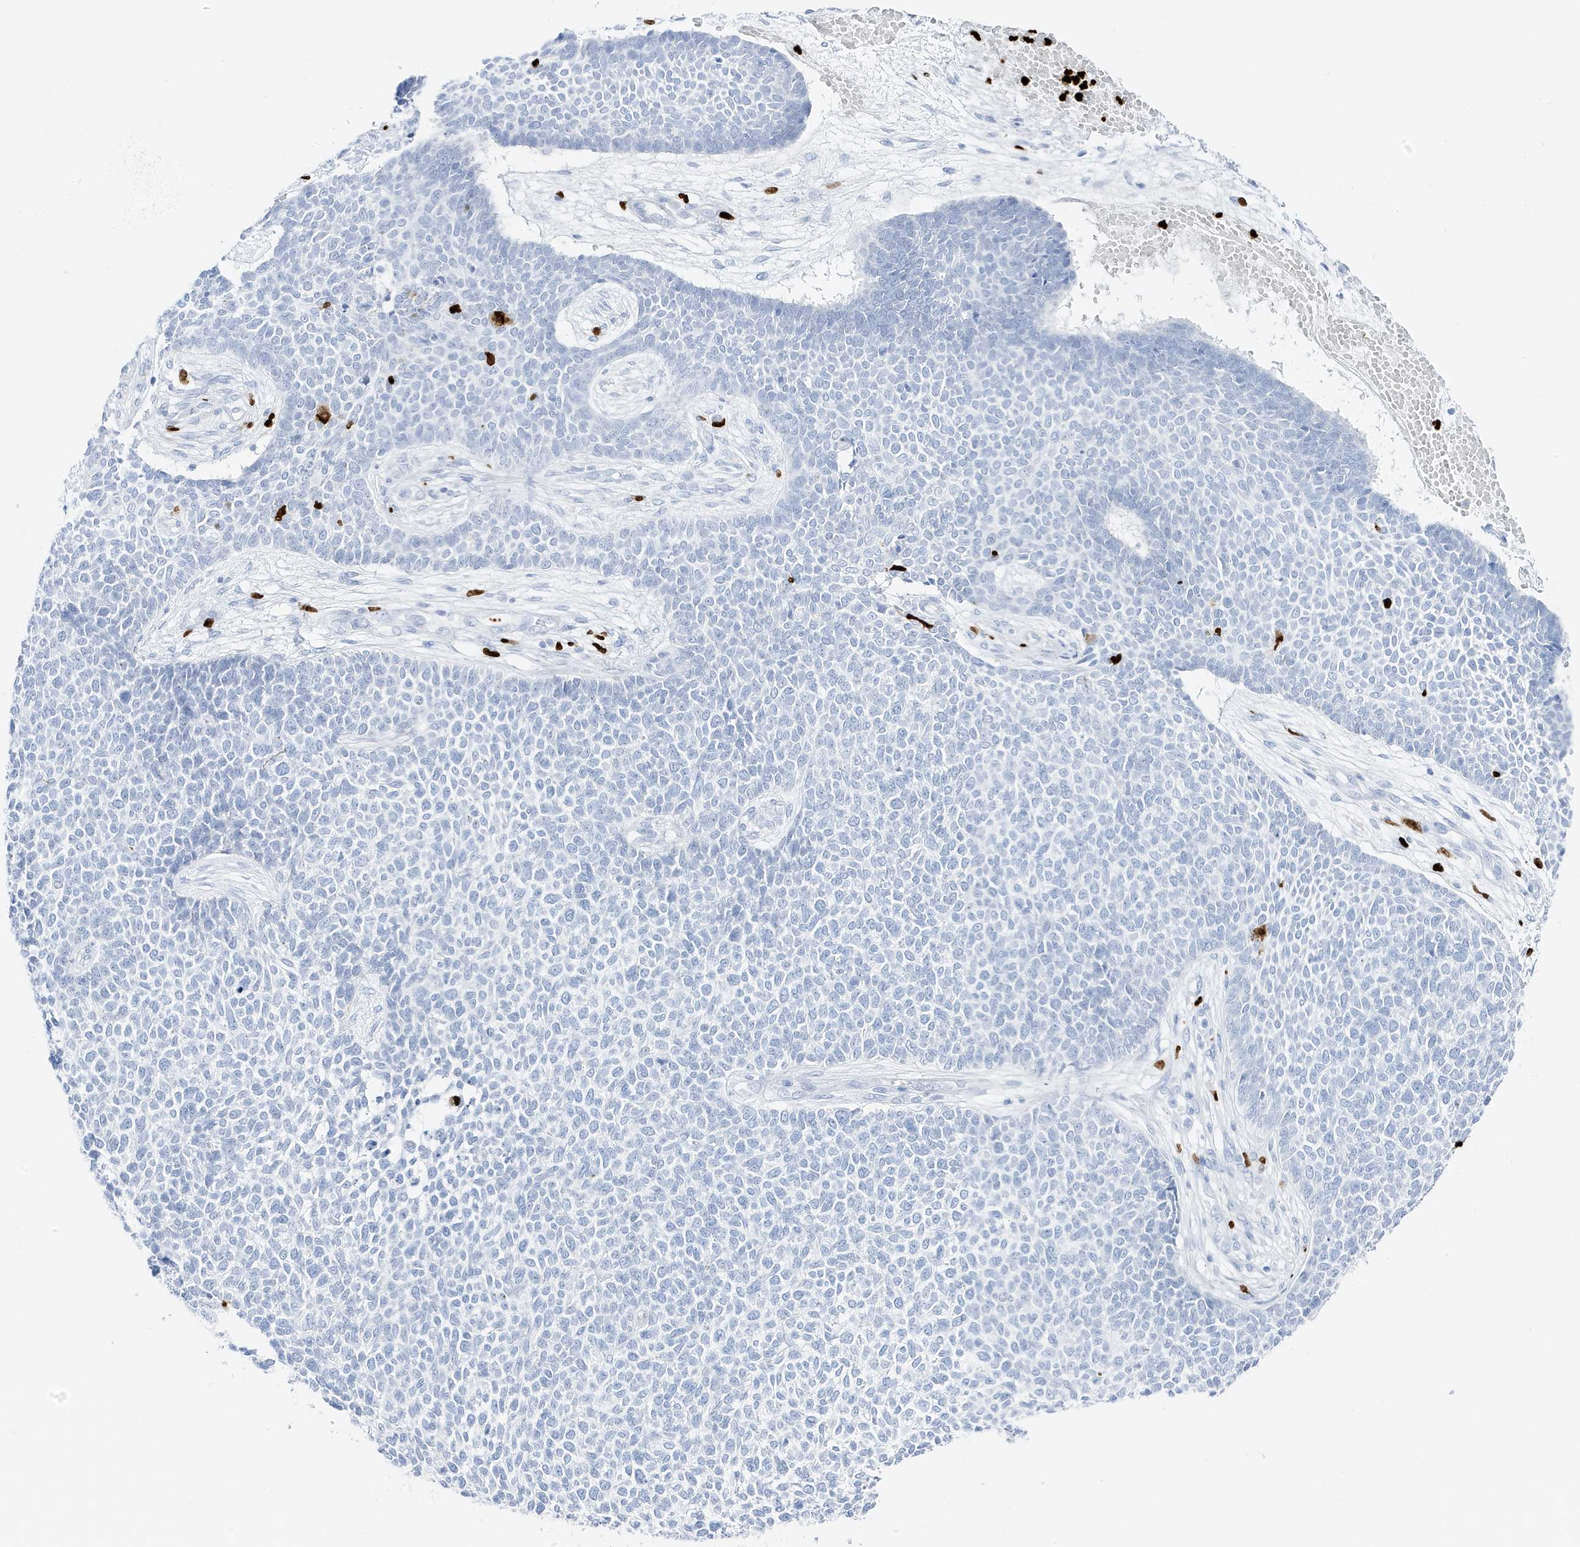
{"staining": {"intensity": "negative", "quantity": "none", "location": "none"}, "tissue": "skin cancer", "cell_type": "Tumor cells", "image_type": "cancer", "snomed": [{"axis": "morphology", "description": "Basal cell carcinoma"}, {"axis": "topography", "description": "Skin"}], "caption": "A photomicrograph of basal cell carcinoma (skin) stained for a protein demonstrates no brown staining in tumor cells.", "gene": "MNDA", "patient": {"sex": "female", "age": 84}}